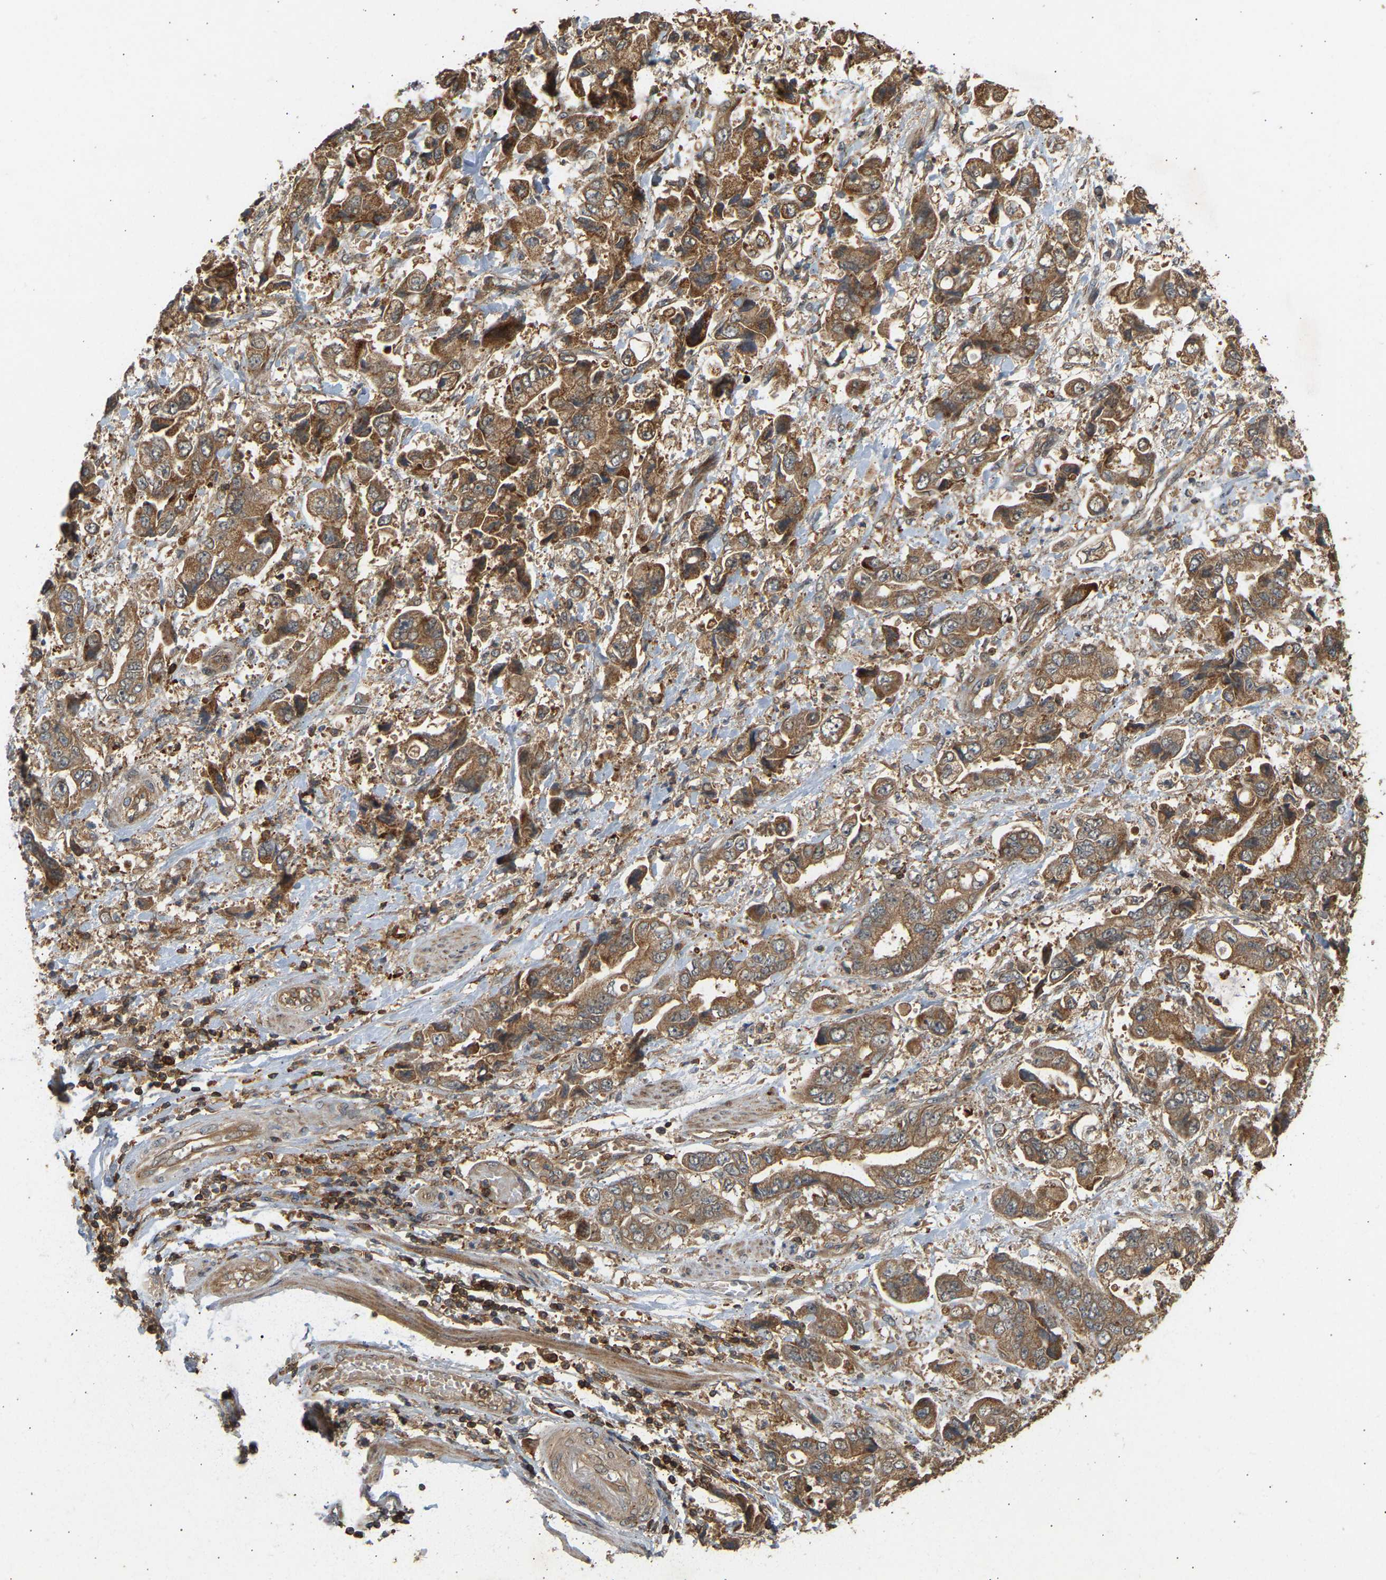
{"staining": {"intensity": "moderate", "quantity": ">75%", "location": "cytoplasmic/membranous"}, "tissue": "stomach cancer", "cell_type": "Tumor cells", "image_type": "cancer", "snomed": [{"axis": "morphology", "description": "Normal tissue, NOS"}, {"axis": "morphology", "description": "Adenocarcinoma, NOS"}, {"axis": "topography", "description": "Stomach"}], "caption": "Immunohistochemistry of human adenocarcinoma (stomach) shows medium levels of moderate cytoplasmic/membranous expression in approximately >75% of tumor cells.", "gene": "GOPC", "patient": {"sex": "male", "age": 62}}